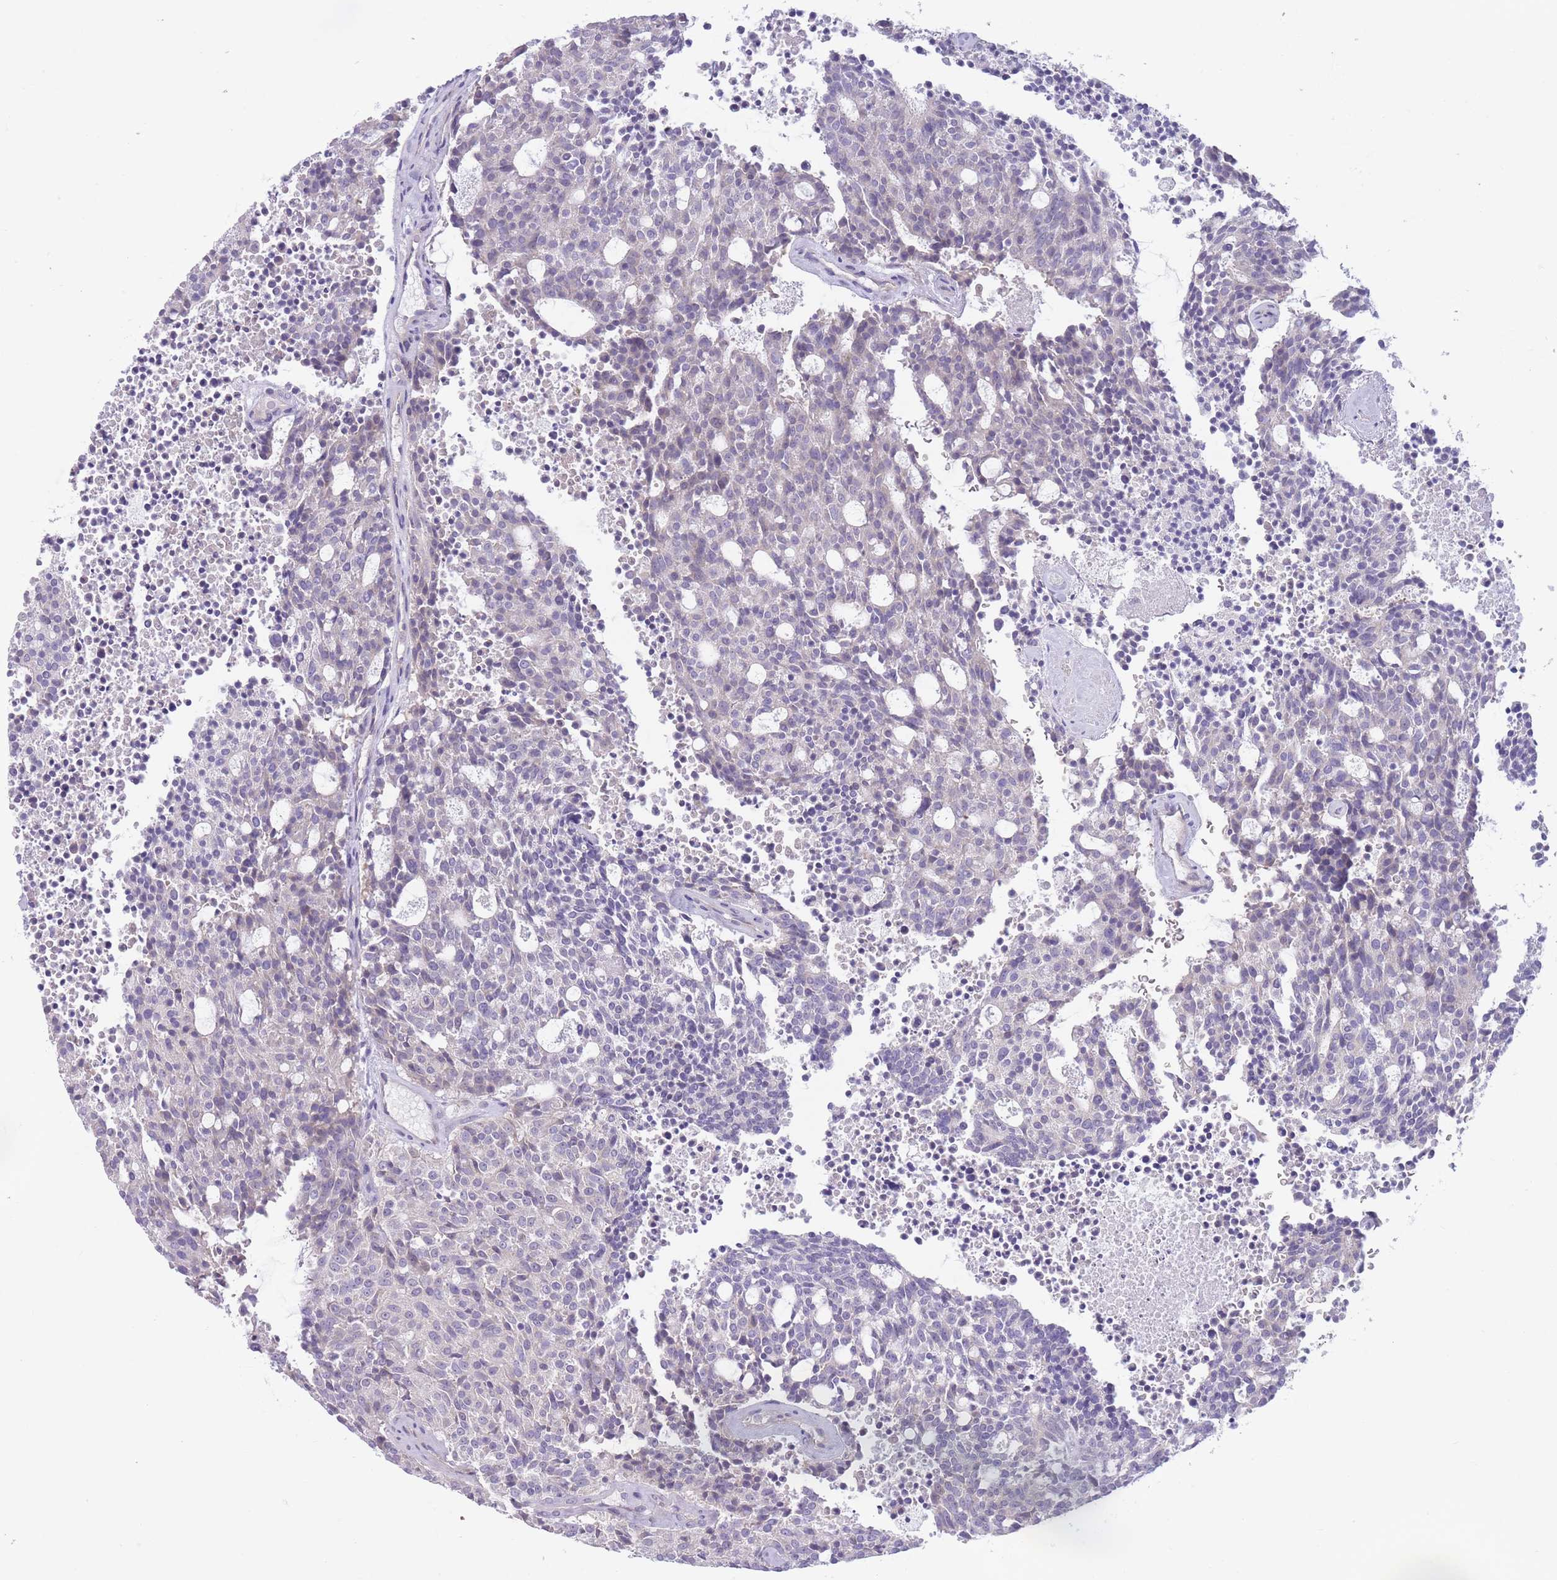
{"staining": {"intensity": "negative", "quantity": "none", "location": "none"}, "tissue": "carcinoid", "cell_type": "Tumor cells", "image_type": "cancer", "snomed": [{"axis": "morphology", "description": "Carcinoid, malignant, NOS"}, {"axis": "topography", "description": "Pancreas"}], "caption": "Carcinoid was stained to show a protein in brown. There is no significant positivity in tumor cells.", "gene": "PNPLA5", "patient": {"sex": "female", "age": 54}}